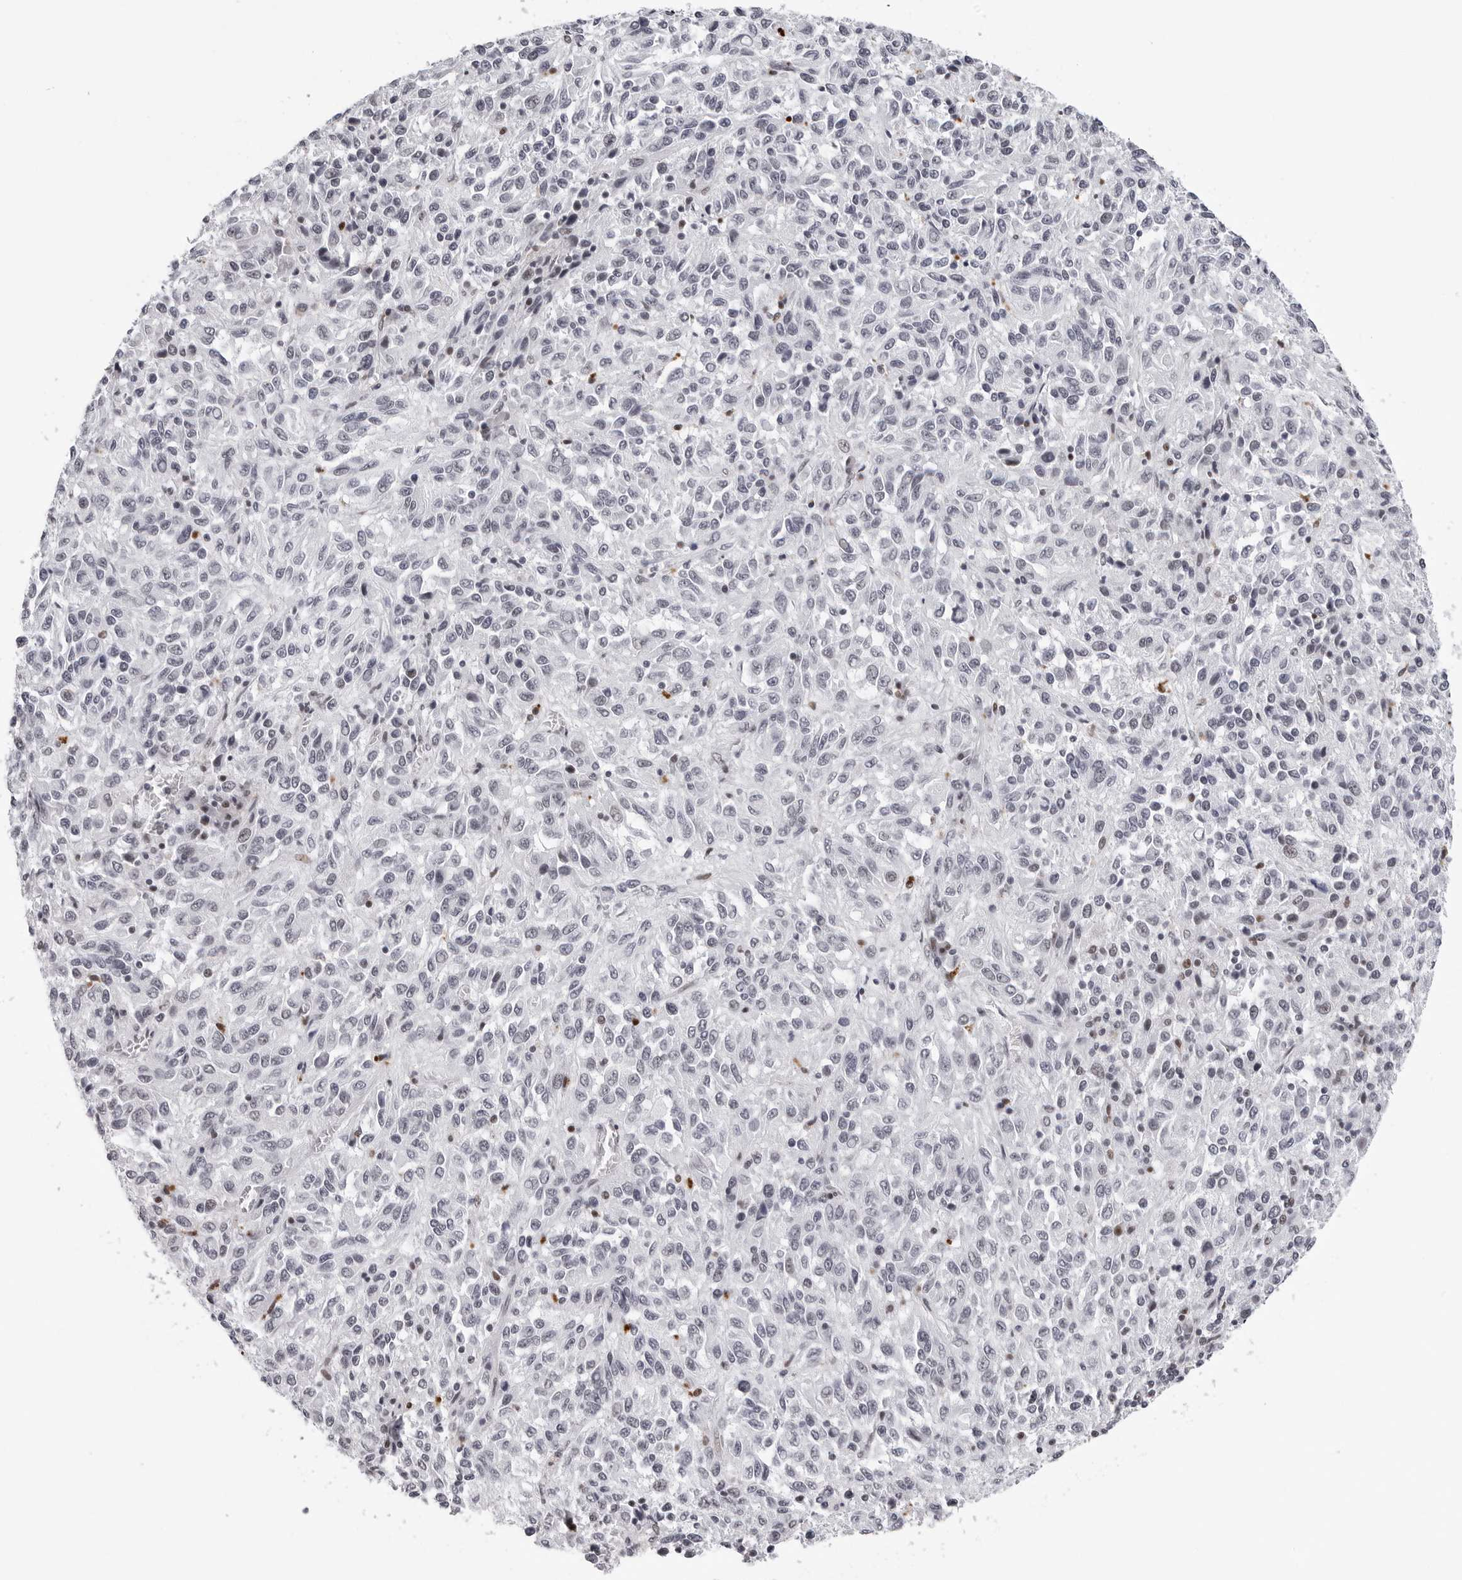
{"staining": {"intensity": "negative", "quantity": "none", "location": "none"}, "tissue": "melanoma", "cell_type": "Tumor cells", "image_type": "cancer", "snomed": [{"axis": "morphology", "description": "Malignant melanoma, Metastatic site"}, {"axis": "topography", "description": "Lung"}], "caption": "A high-resolution histopathology image shows immunohistochemistry staining of melanoma, which displays no significant staining in tumor cells. (Stains: DAB immunohistochemistry with hematoxylin counter stain, Microscopy: brightfield microscopy at high magnification).", "gene": "SF3B4", "patient": {"sex": "male", "age": 64}}